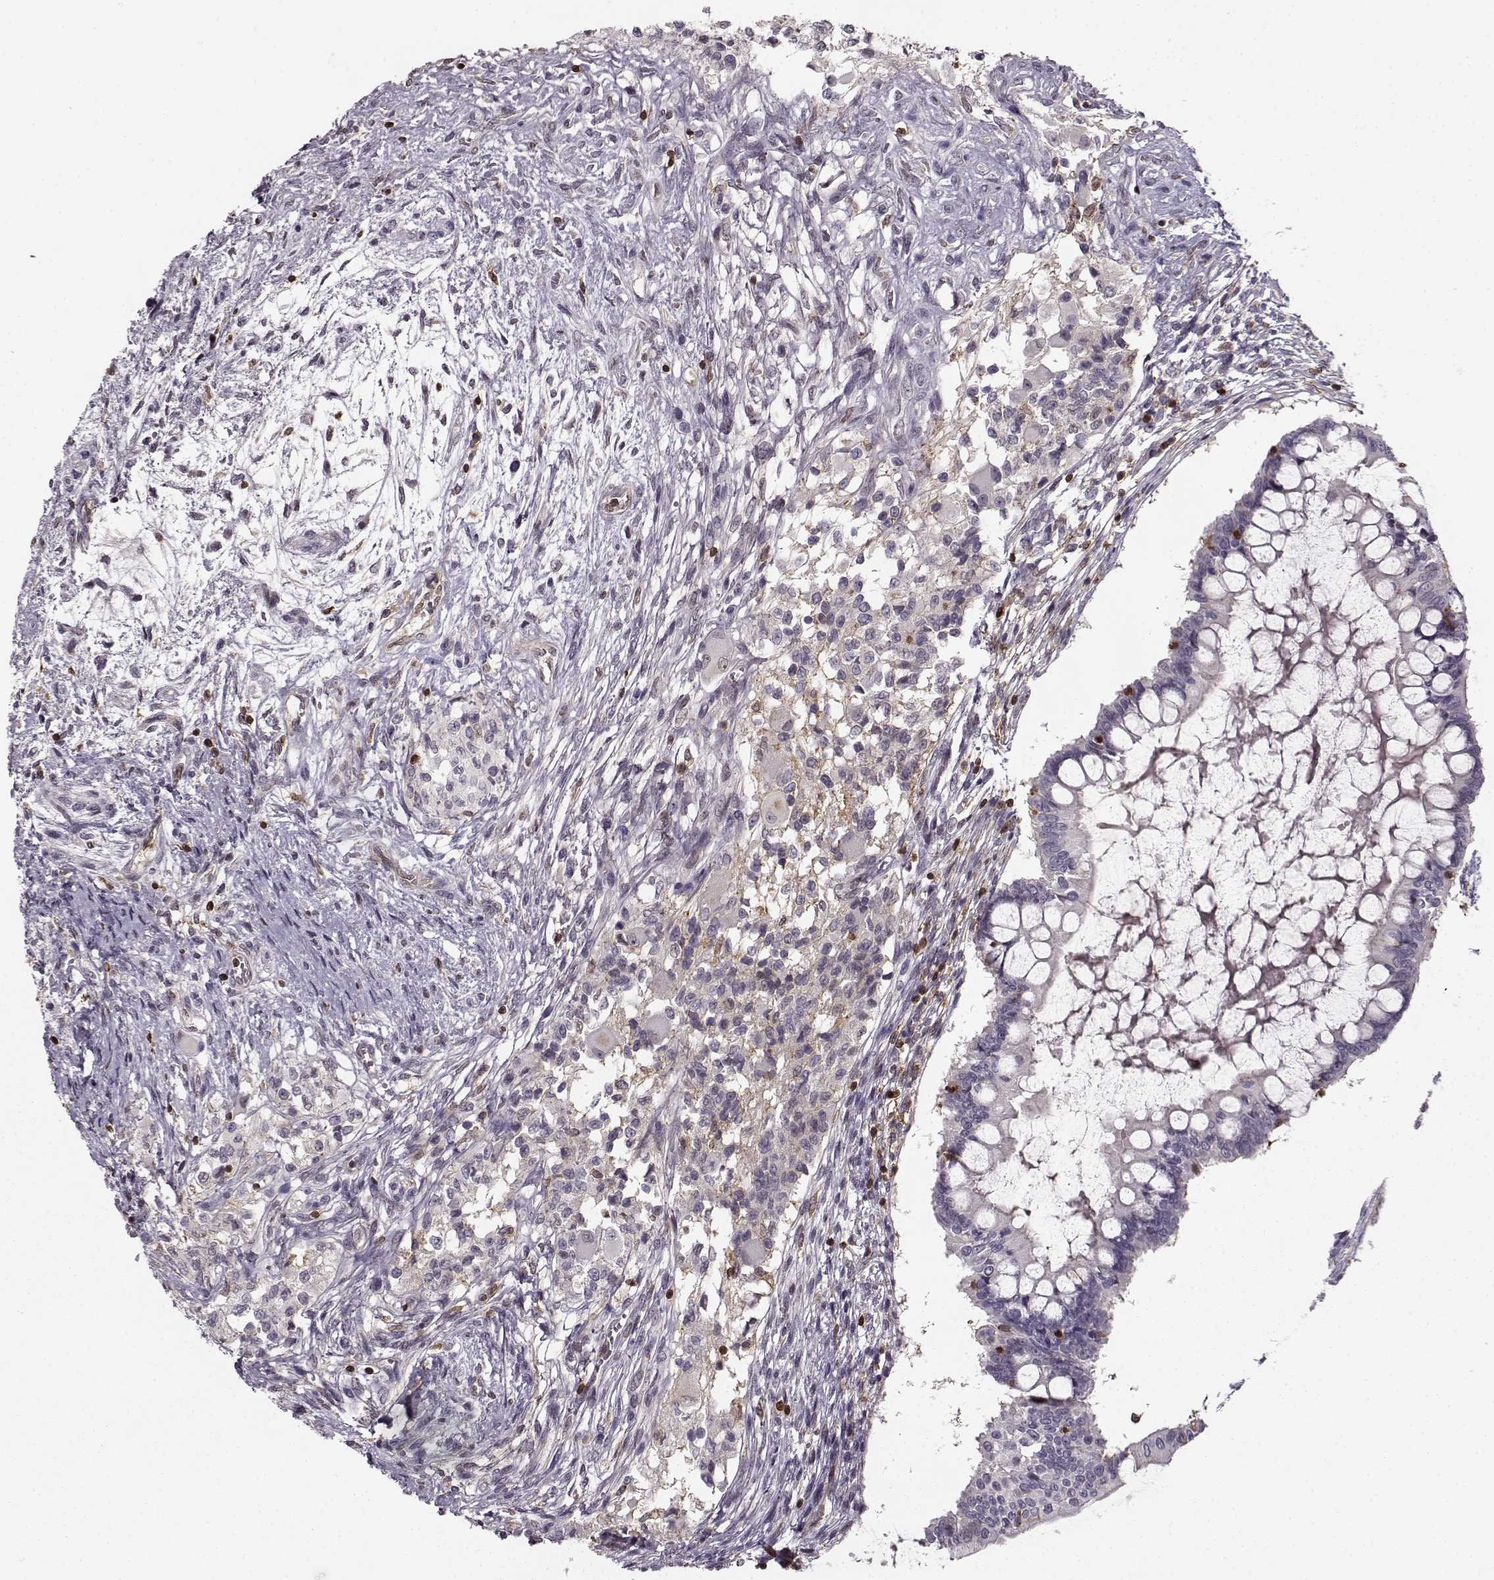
{"staining": {"intensity": "negative", "quantity": "none", "location": "none"}, "tissue": "testis cancer", "cell_type": "Tumor cells", "image_type": "cancer", "snomed": [{"axis": "morphology", "description": "Carcinoma, Embryonal, NOS"}, {"axis": "topography", "description": "Testis"}], "caption": "This micrograph is of testis cancer (embryonal carcinoma) stained with immunohistochemistry to label a protein in brown with the nuclei are counter-stained blue. There is no positivity in tumor cells.", "gene": "MFSD1", "patient": {"sex": "male", "age": 37}}